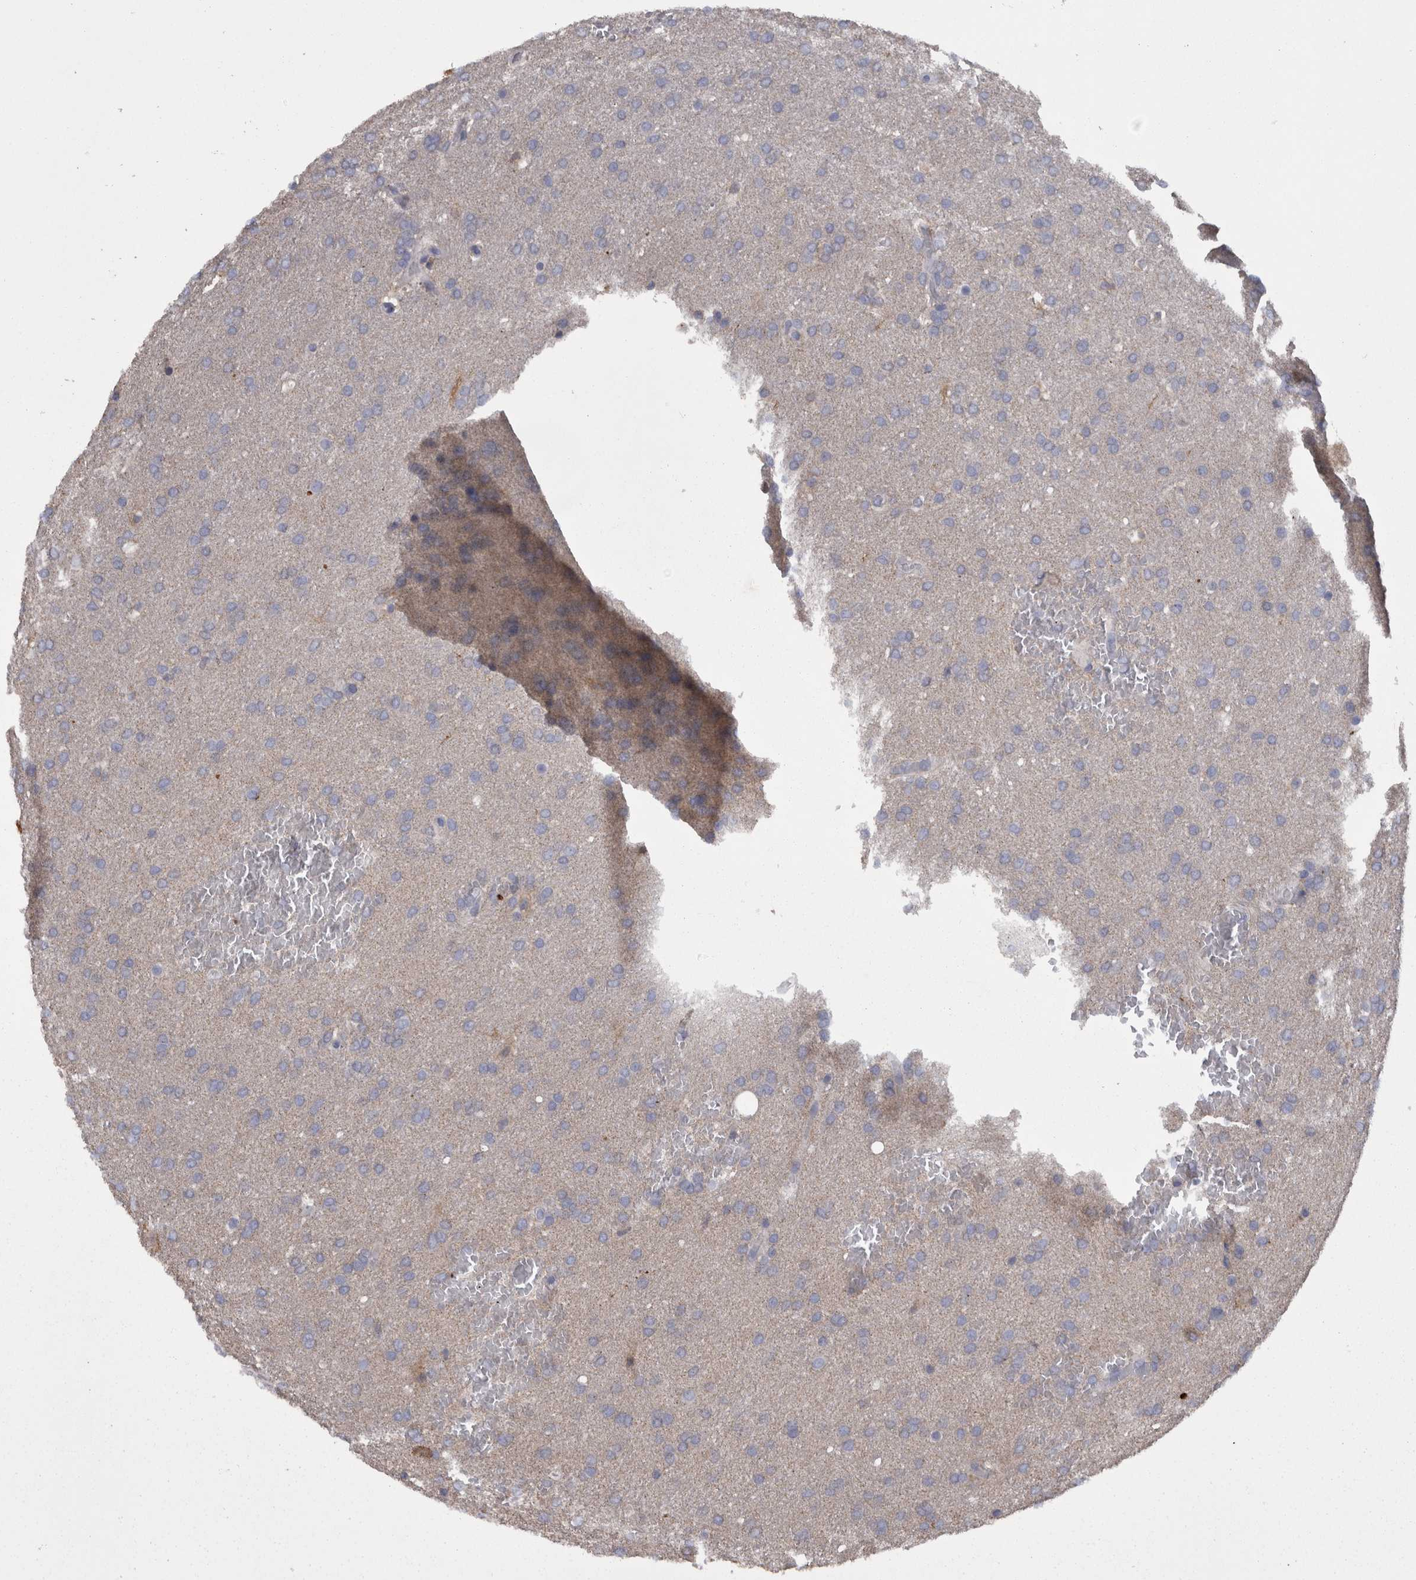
{"staining": {"intensity": "negative", "quantity": "none", "location": "none"}, "tissue": "glioma", "cell_type": "Tumor cells", "image_type": "cancer", "snomed": [{"axis": "morphology", "description": "Glioma, malignant, Low grade"}, {"axis": "topography", "description": "Brain"}], "caption": "Glioma stained for a protein using immunohistochemistry (IHC) reveals no expression tumor cells.", "gene": "CAMK2D", "patient": {"sex": "female", "age": 37}}